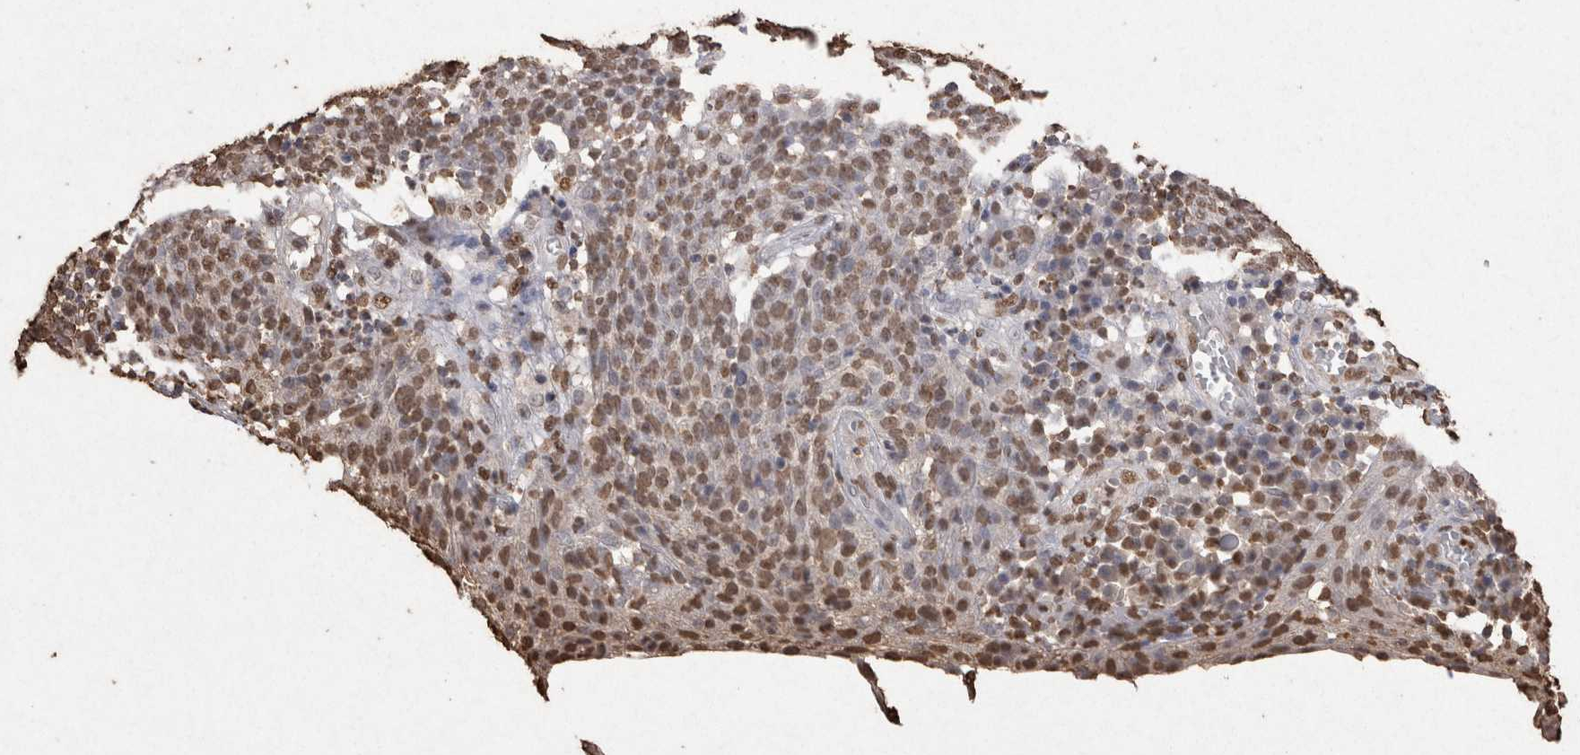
{"staining": {"intensity": "moderate", "quantity": ">75%", "location": "nuclear"}, "tissue": "cervical cancer", "cell_type": "Tumor cells", "image_type": "cancer", "snomed": [{"axis": "morphology", "description": "Squamous cell carcinoma, NOS"}, {"axis": "topography", "description": "Cervix"}], "caption": "Immunohistochemical staining of squamous cell carcinoma (cervical) displays medium levels of moderate nuclear protein staining in about >75% of tumor cells. (DAB = brown stain, brightfield microscopy at high magnification).", "gene": "POU5F1", "patient": {"sex": "female", "age": 34}}